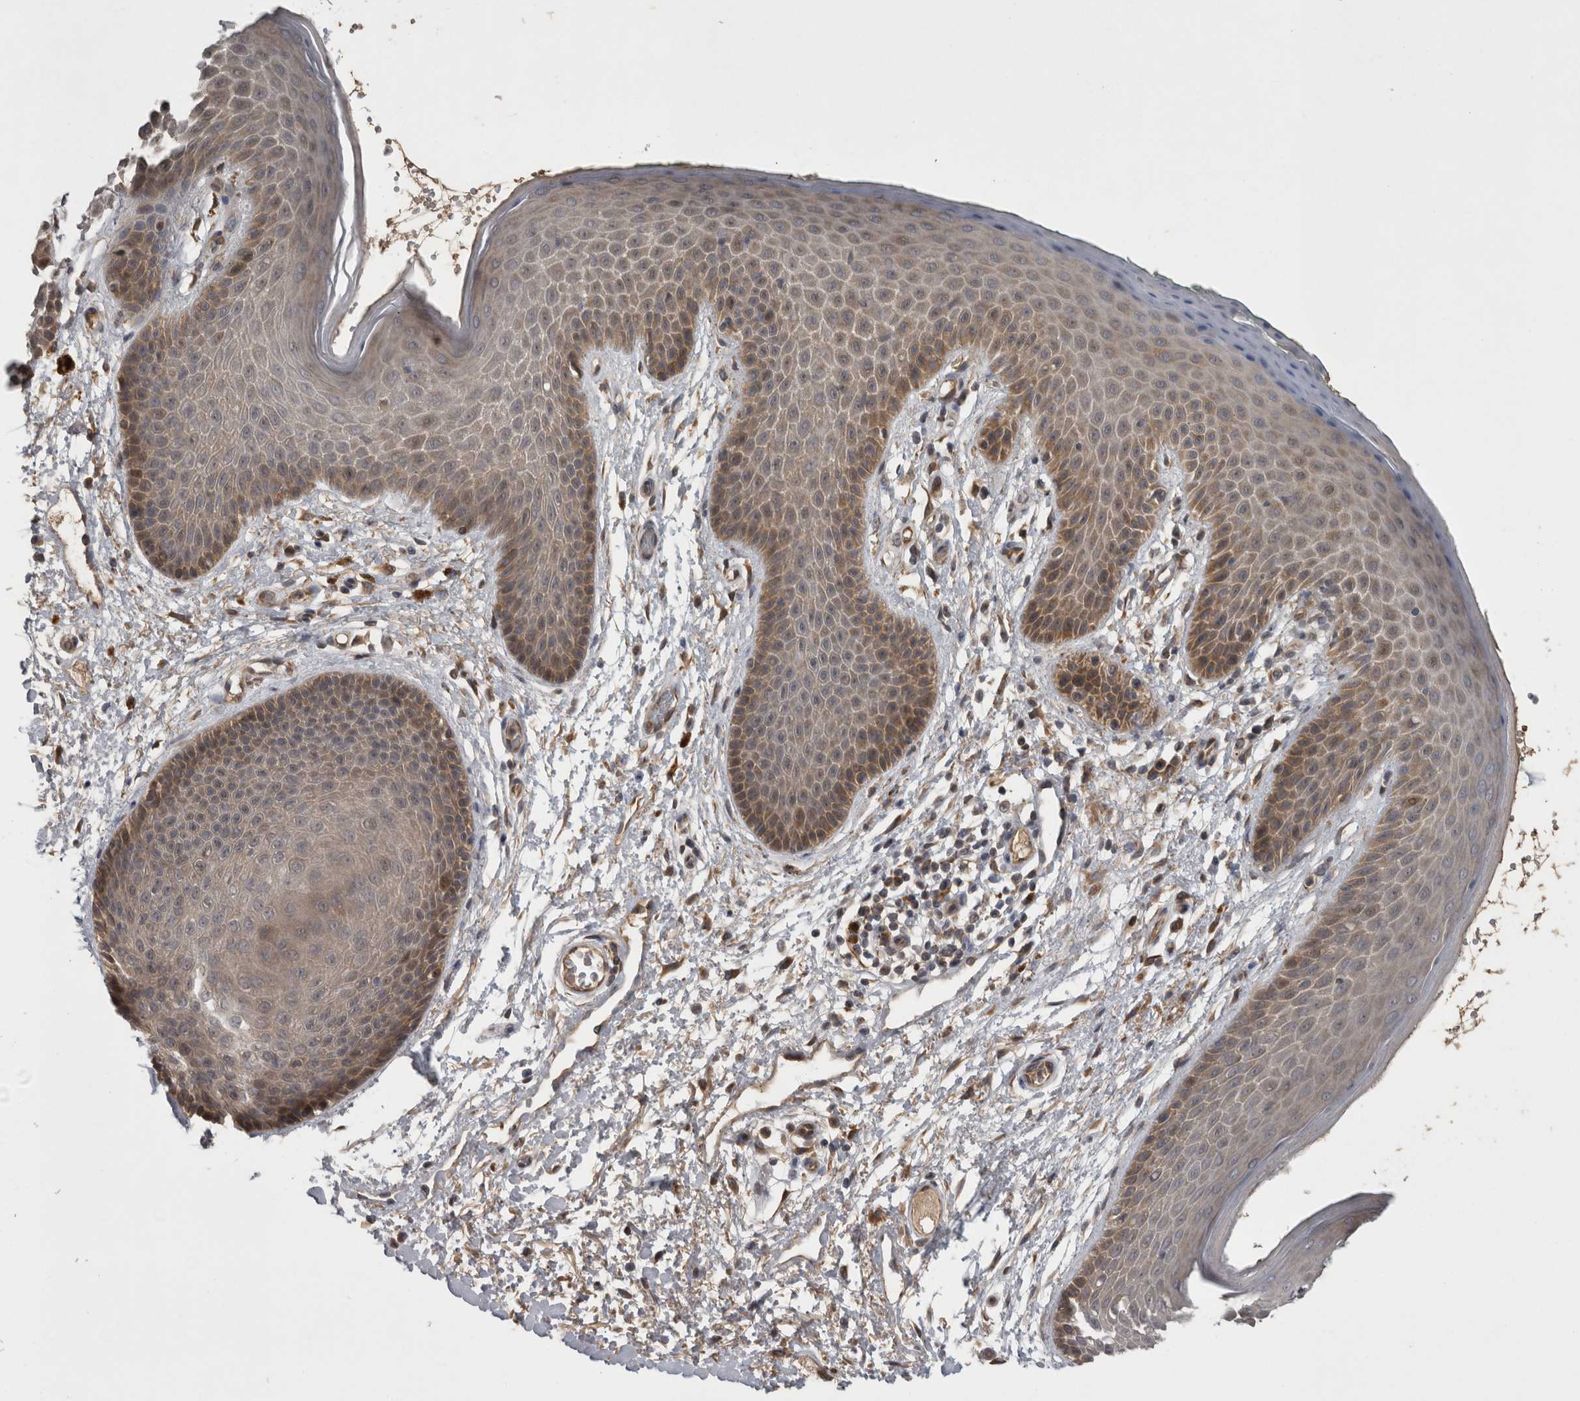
{"staining": {"intensity": "moderate", "quantity": ">75%", "location": "cytoplasmic/membranous"}, "tissue": "skin", "cell_type": "Epidermal cells", "image_type": "normal", "snomed": [{"axis": "morphology", "description": "Normal tissue, NOS"}, {"axis": "topography", "description": "Anal"}], "caption": "This histopathology image displays immunohistochemistry staining of benign human skin, with medium moderate cytoplasmic/membranous positivity in about >75% of epidermal cells.", "gene": "TRMT61B", "patient": {"sex": "male", "age": 74}}